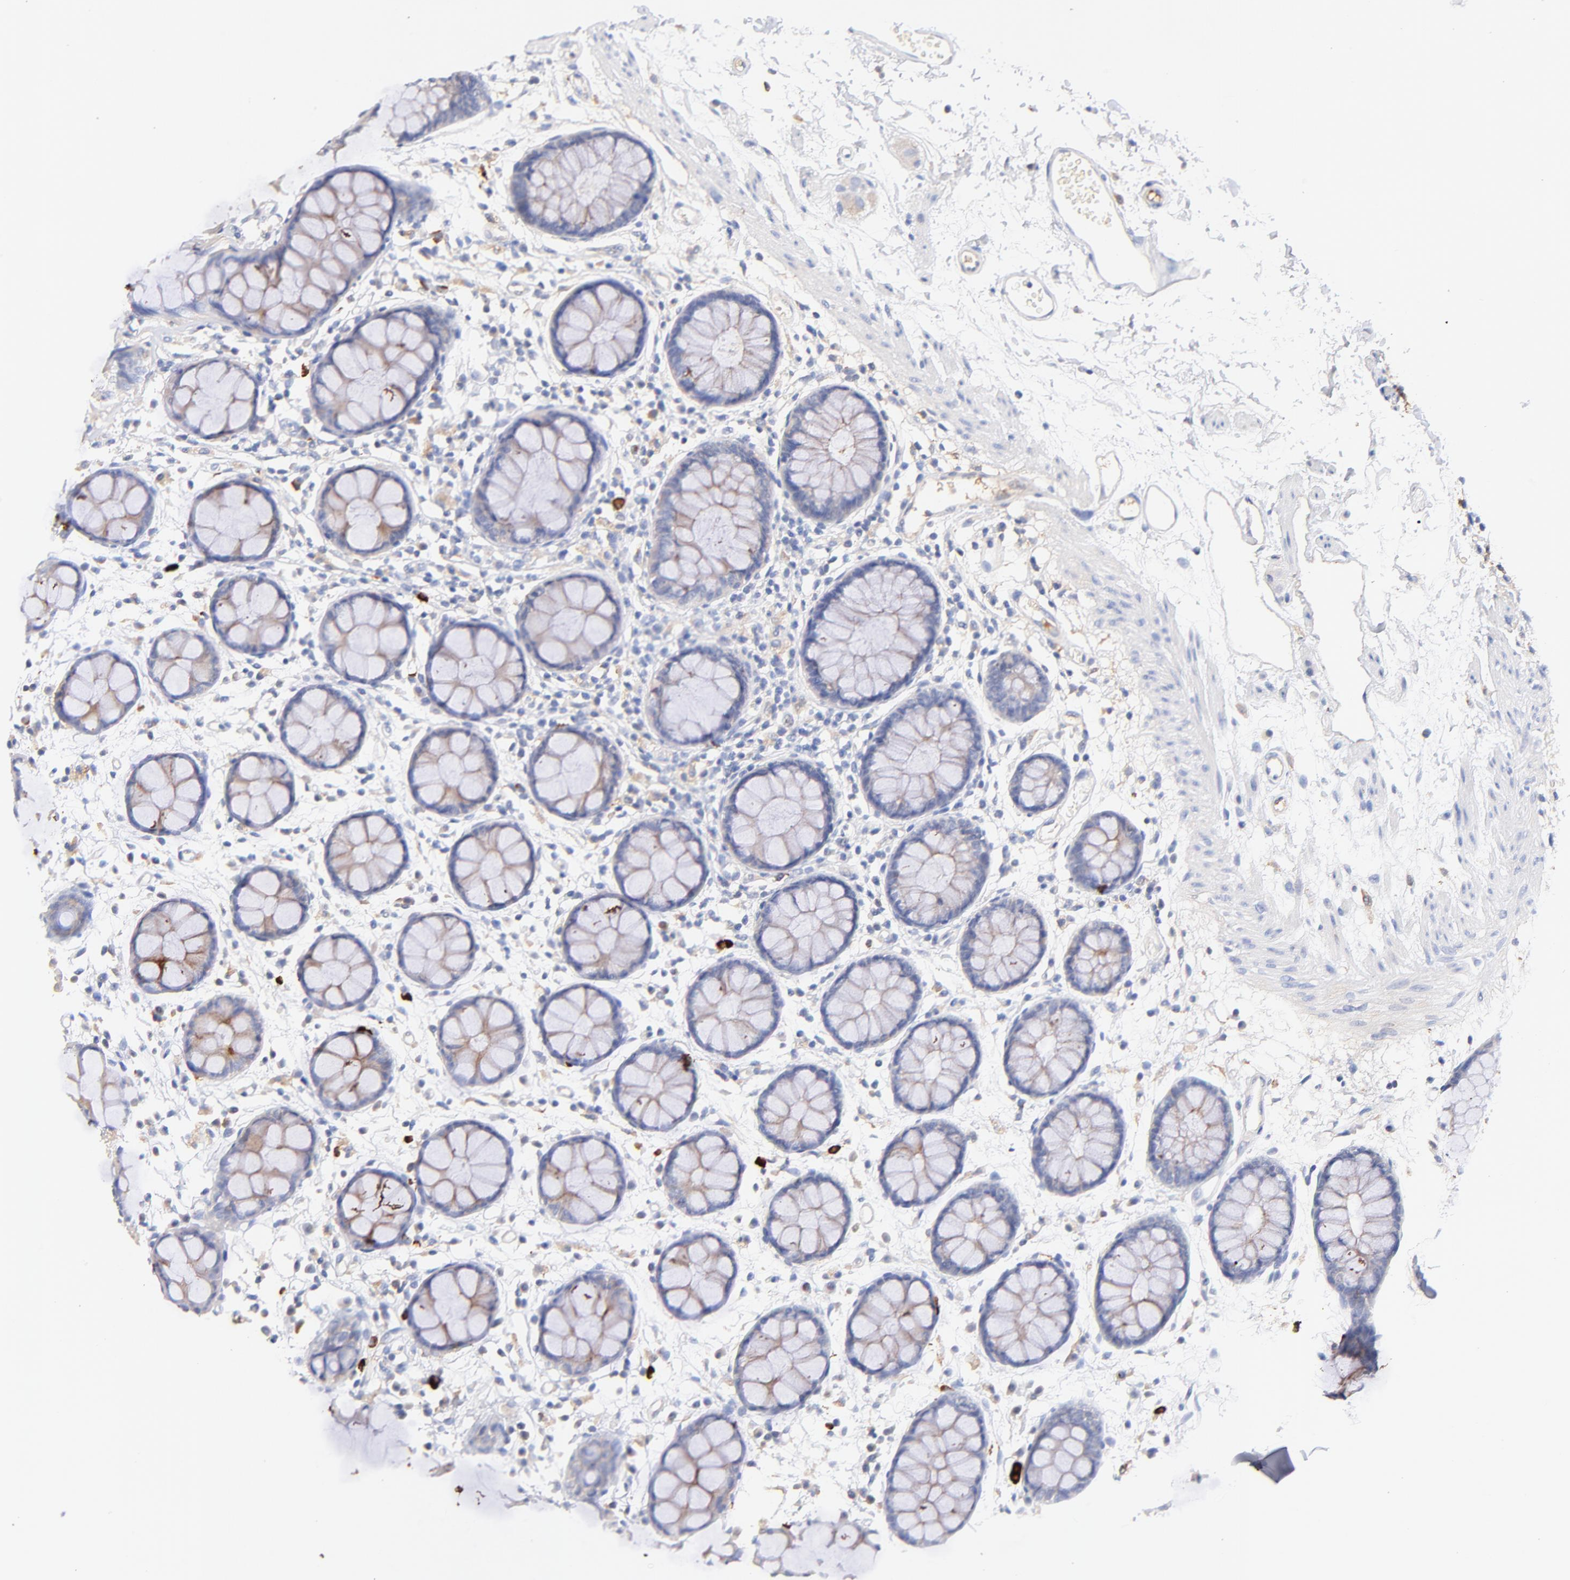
{"staining": {"intensity": "negative", "quantity": "none", "location": "none"}, "tissue": "rectum", "cell_type": "Glandular cells", "image_type": "normal", "snomed": [{"axis": "morphology", "description": "Normal tissue, NOS"}, {"axis": "topography", "description": "Rectum"}], "caption": "A high-resolution histopathology image shows IHC staining of benign rectum, which displays no significant positivity in glandular cells.", "gene": "IGLV7", "patient": {"sex": "female", "age": 66}}